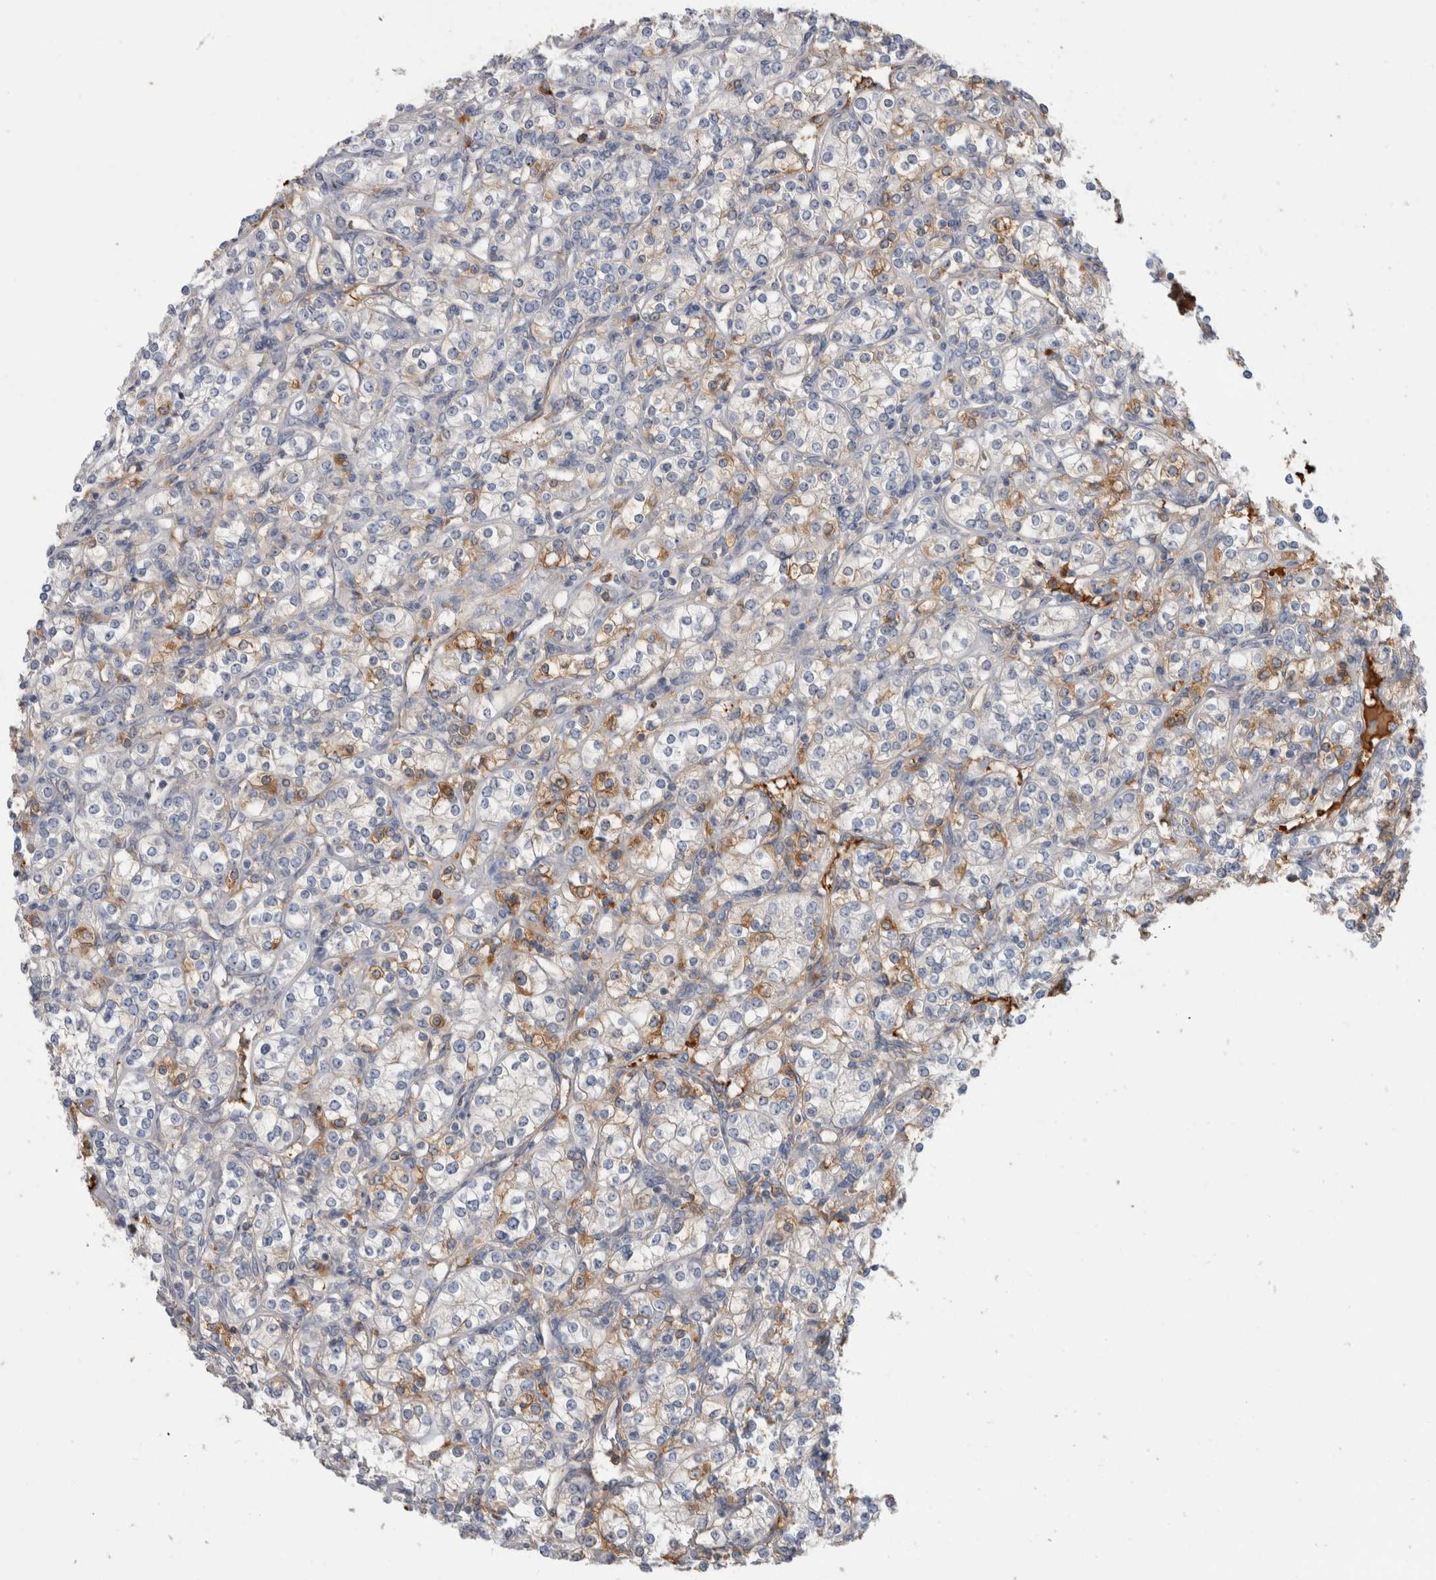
{"staining": {"intensity": "weak", "quantity": "<25%", "location": "cytoplasmic/membranous"}, "tissue": "renal cancer", "cell_type": "Tumor cells", "image_type": "cancer", "snomed": [{"axis": "morphology", "description": "Adenocarcinoma, NOS"}, {"axis": "topography", "description": "Kidney"}], "caption": "Adenocarcinoma (renal) stained for a protein using immunohistochemistry displays no expression tumor cells.", "gene": "TBCE", "patient": {"sex": "male", "age": 77}}